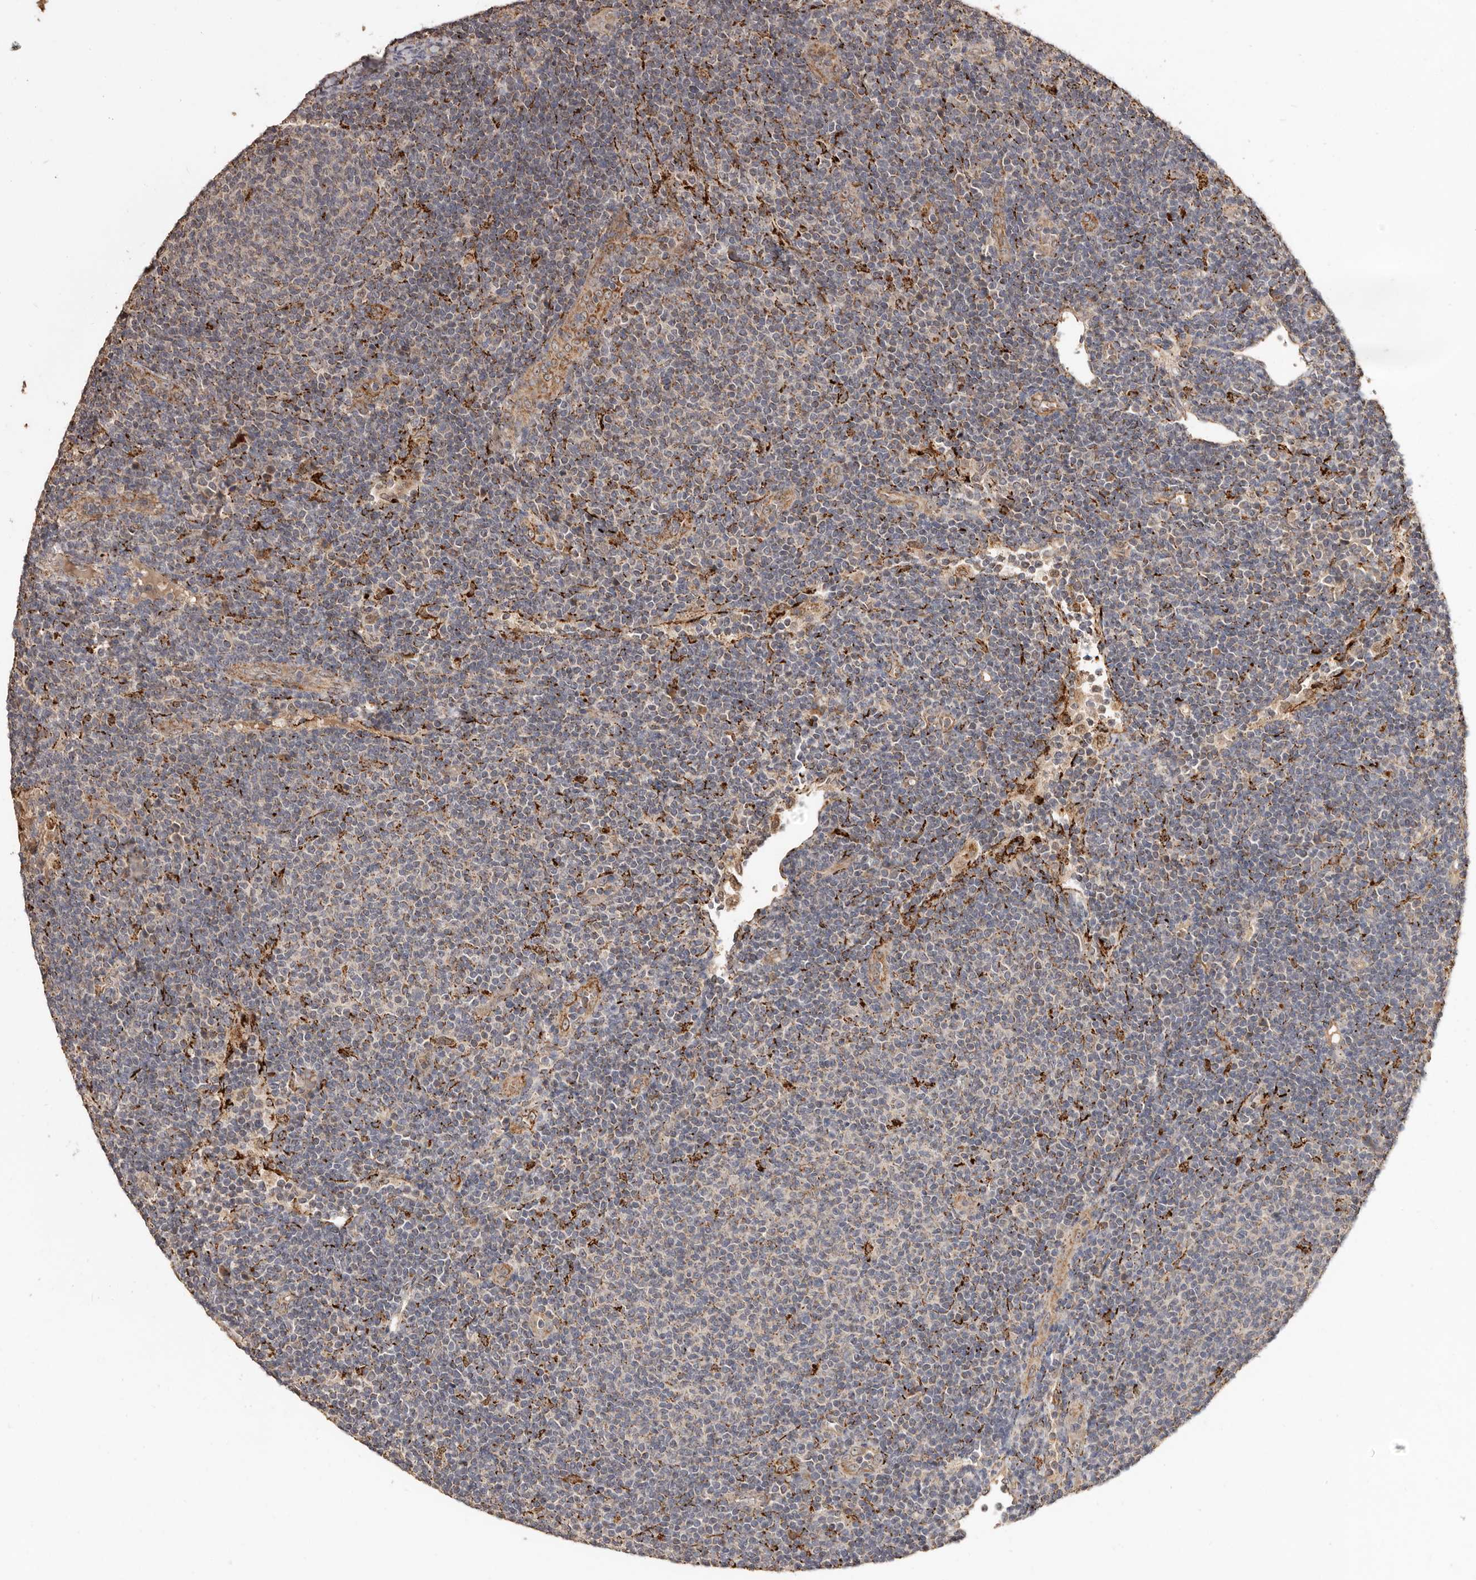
{"staining": {"intensity": "negative", "quantity": "none", "location": "none"}, "tissue": "lymphoma", "cell_type": "Tumor cells", "image_type": "cancer", "snomed": [{"axis": "morphology", "description": "Malignant lymphoma, non-Hodgkin's type, Low grade"}, {"axis": "topography", "description": "Lymph node"}], "caption": "Immunohistochemistry (IHC) image of neoplastic tissue: human malignant lymphoma, non-Hodgkin's type (low-grade) stained with DAB (3,3'-diaminobenzidine) reveals no significant protein positivity in tumor cells. (Stains: DAB IHC with hematoxylin counter stain, Microscopy: brightfield microscopy at high magnification).", "gene": "AKAP7", "patient": {"sex": "male", "age": 66}}